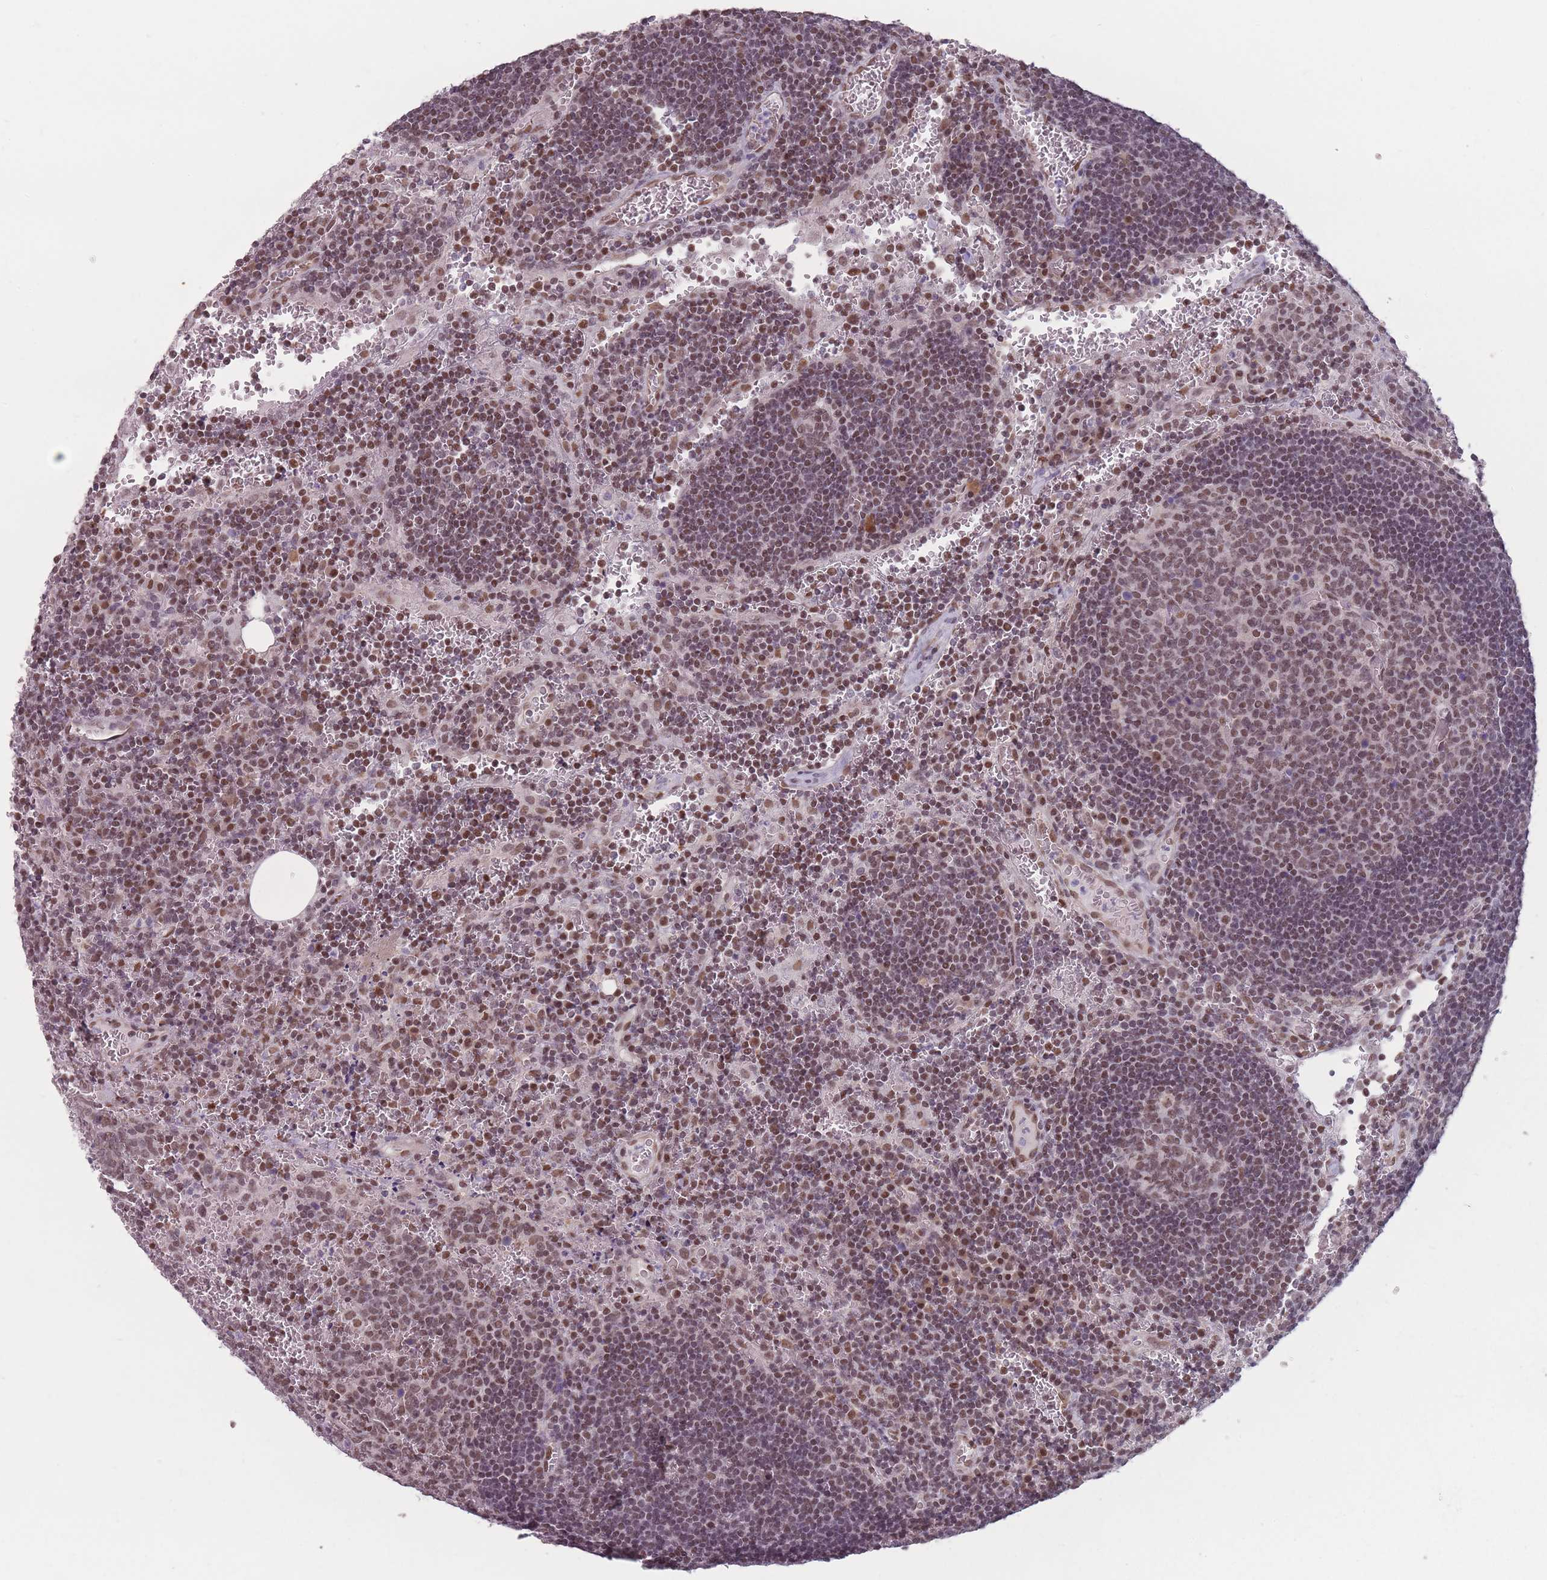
{"staining": {"intensity": "moderate", "quantity": ">75%", "location": "nuclear"}, "tissue": "lymph node", "cell_type": "Germinal center cells", "image_type": "normal", "snomed": [{"axis": "morphology", "description": "Normal tissue, NOS"}, {"axis": "topography", "description": "Lymph node"}], "caption": "Immunohistochemical staining of unremarkable lymph node demonstrates medium levels of moderate nuclear staining in about >75% of germinal center cells. (IHC, brightfield microscopy, high magnification).", "gene": "SH3BGRL2", "patient": {"sex": "female", "age": 73}}